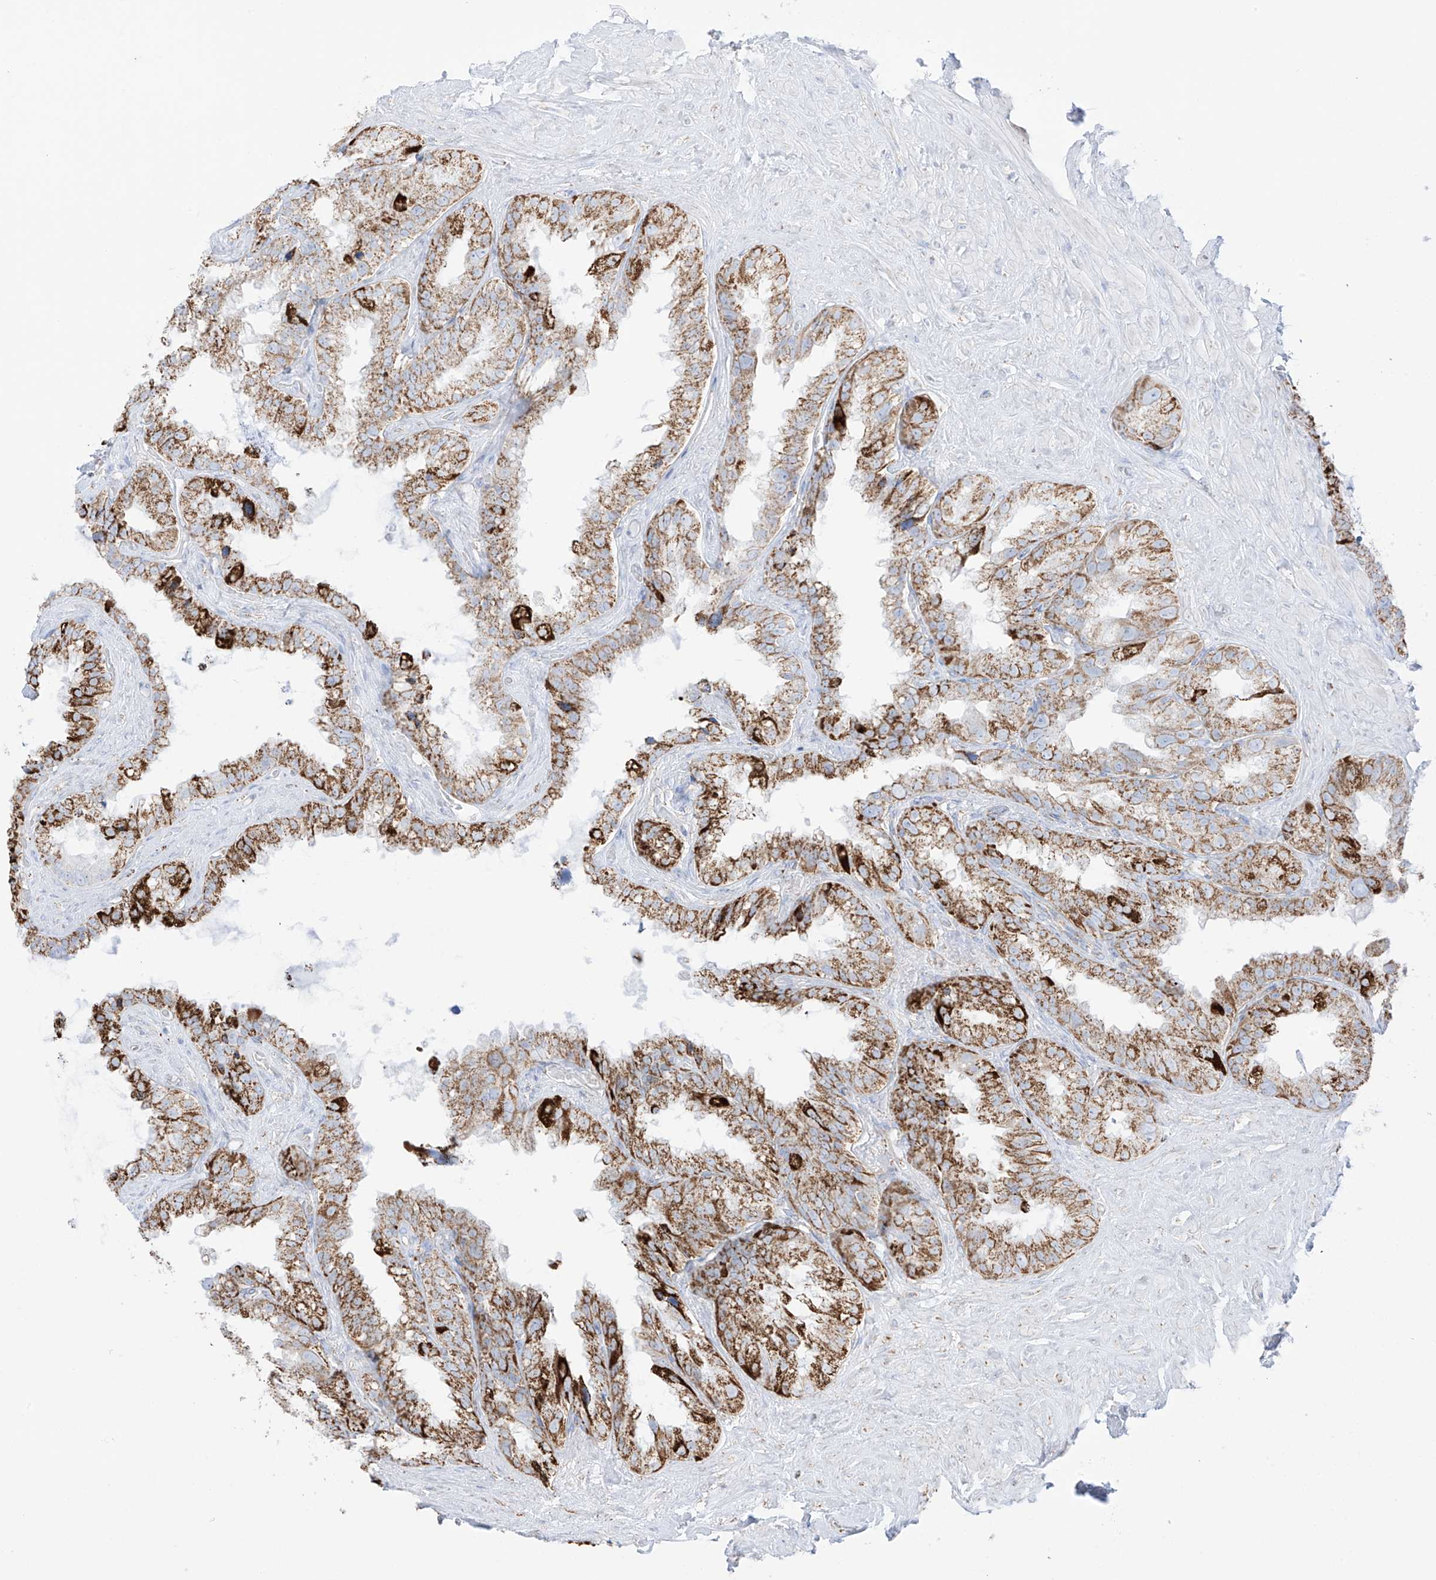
{"staining": {"intensity": "strong", "quantity": ">75%", "location": "cytoplasmic/membranous"}, "tissue": "seminal vesicle", "cell_type": "Glandular cells", "image_type": "normal", "snomed": [{"axis": "morphology", "description": "Normal tissue, NOS"}, {"axis": "topography", "description": "Seminal veicle"}], "caption": "Glandular cells demonstrate strong cytoplasmic/membranous staining in about >75% of cells in benign seminal vesicle. (DAB (3,3'-diaminobenzidine) IHC, brown staining for protein, blue staining for nuclei).", "gene": "XKR3", "patient": {"sex": "male", "age": 80}}